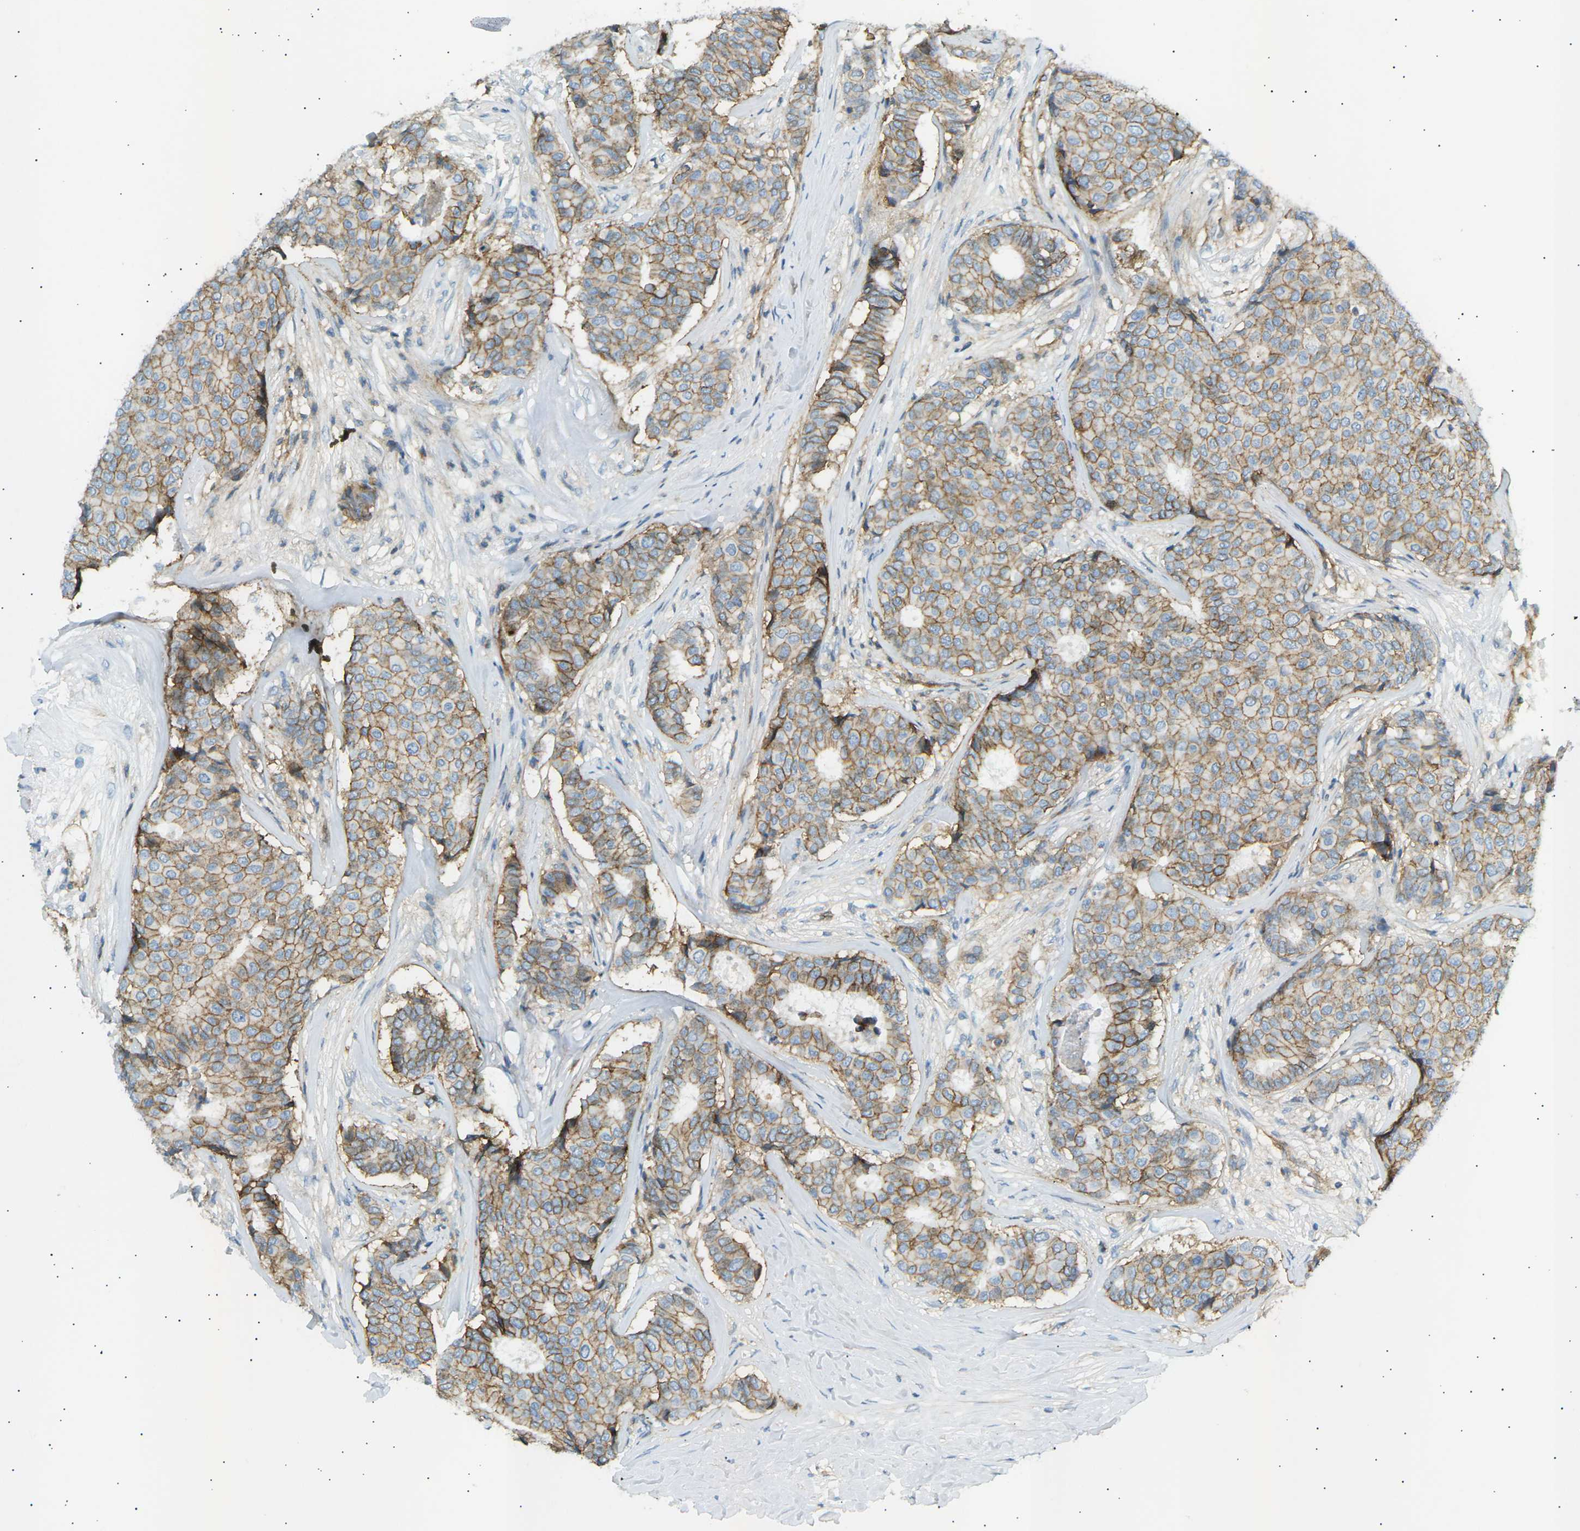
{"staining": {"intensity": "moderate", "quantity": ">75%", "location": "cytoplasmic/membranous"}, "tissue": "breast cancer", "cell_type": "Tumor cells", "image_type": "cancer", "snomed": [{"axis": "morphology", "description": "Duct carcinoma"}, {"axis": "topography", "description": "Breast"}], "caption": "Protein staining reveals moderate cytoplasmic/membranous staining in approximately >75% of tumor cells in invasive ductal carcinoma (breast).", "gene": "ATP2B4", "patient": {"sex": "female", "age": 75}}